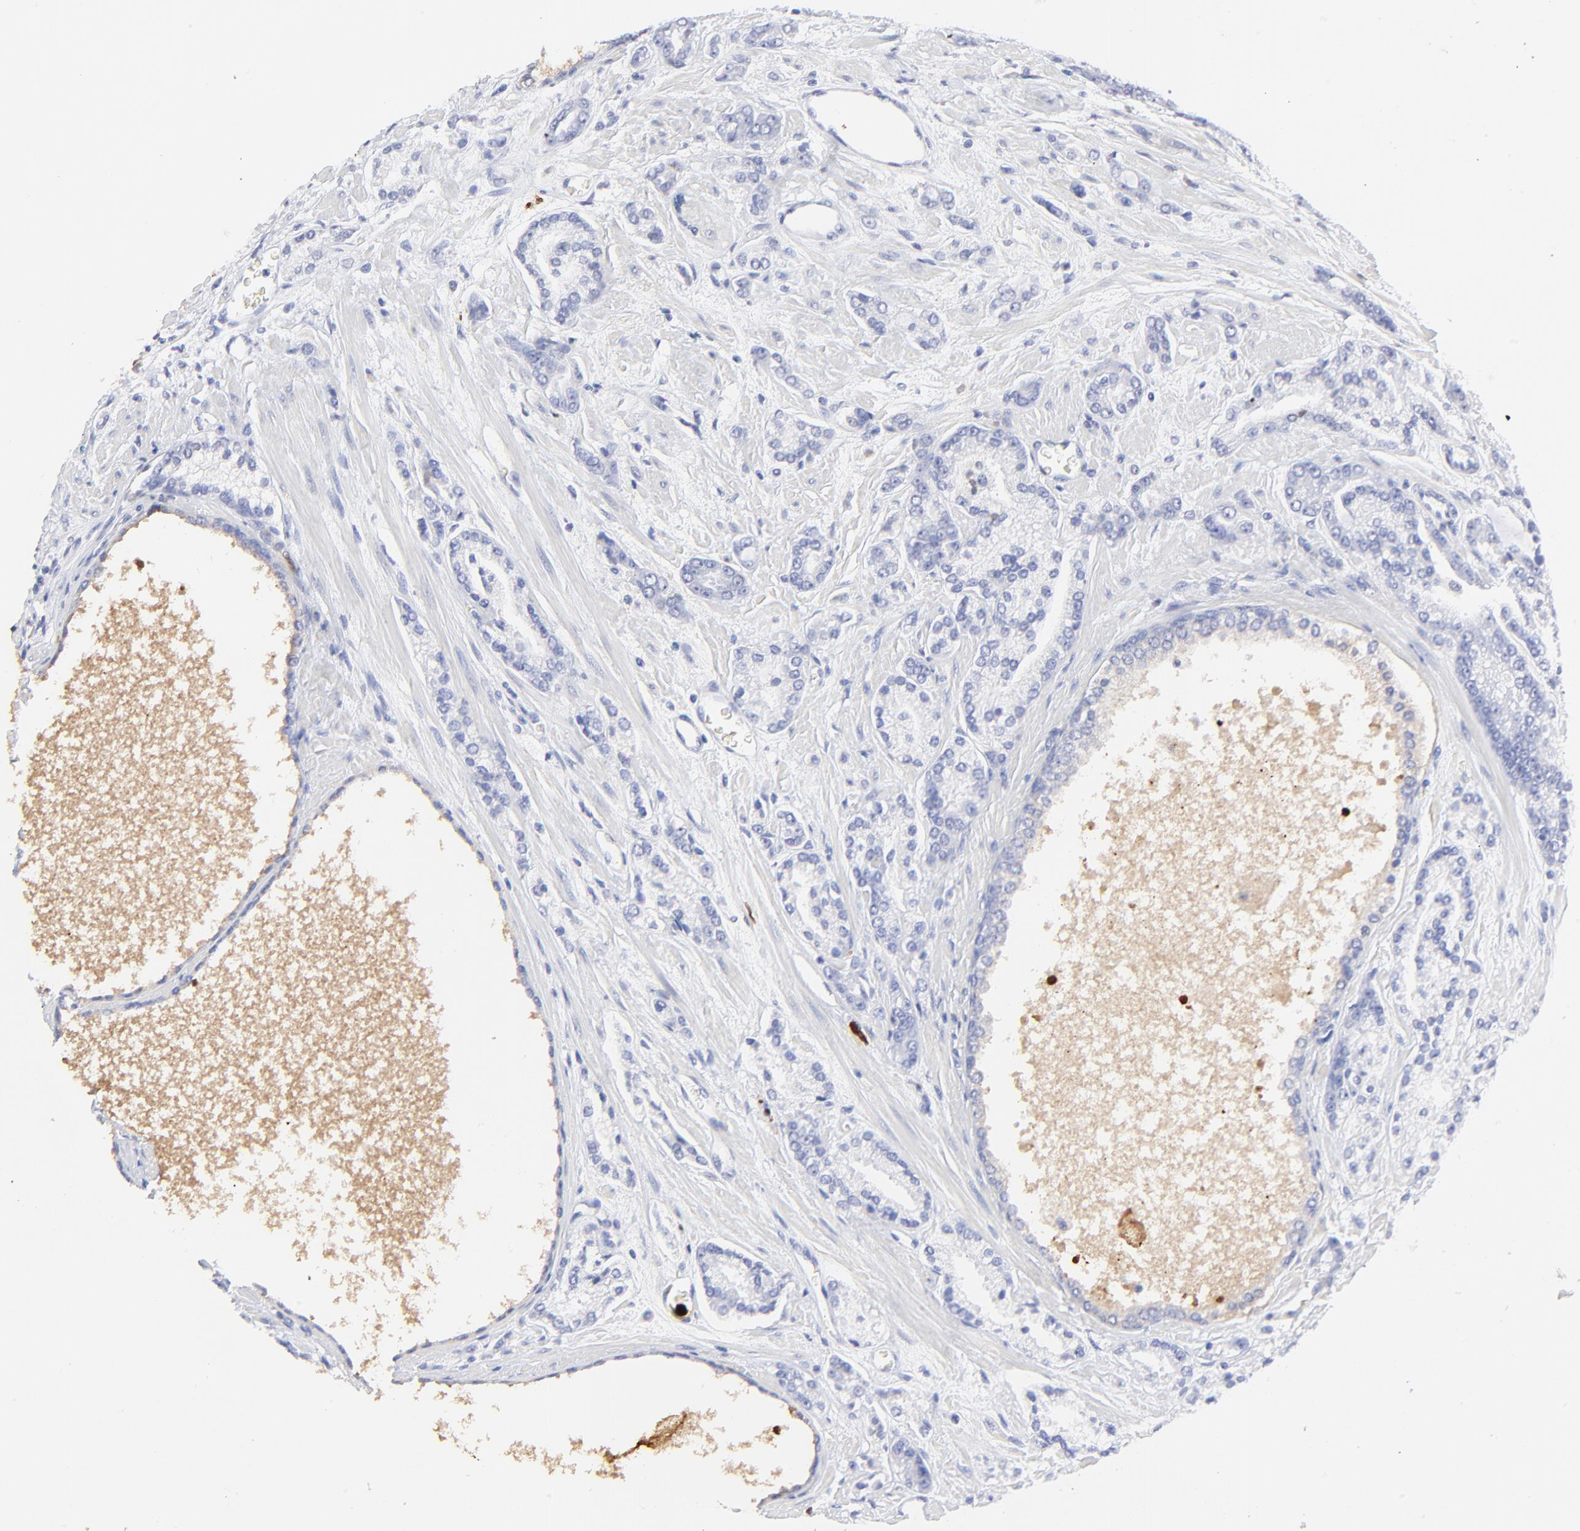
{"staining": {"intensity": "negative", "quantity": "none", "location": "none"}, "tissue": "prostate cancer", "cell_type": "Tumor cells", "image_type": "cancer", "snomed": [{"axis": "morphology", "description": "Adenocarcinoma, High grade"}, {"axis": "topography", "description": "Prostate"}], "caption": "Prostate high-grade adenocarcinoma was stained to show a protein in brown. There is no significant staining in tumor cells.", "gene": "S100A12", "patient": {"sex": "male", "age": 71}}